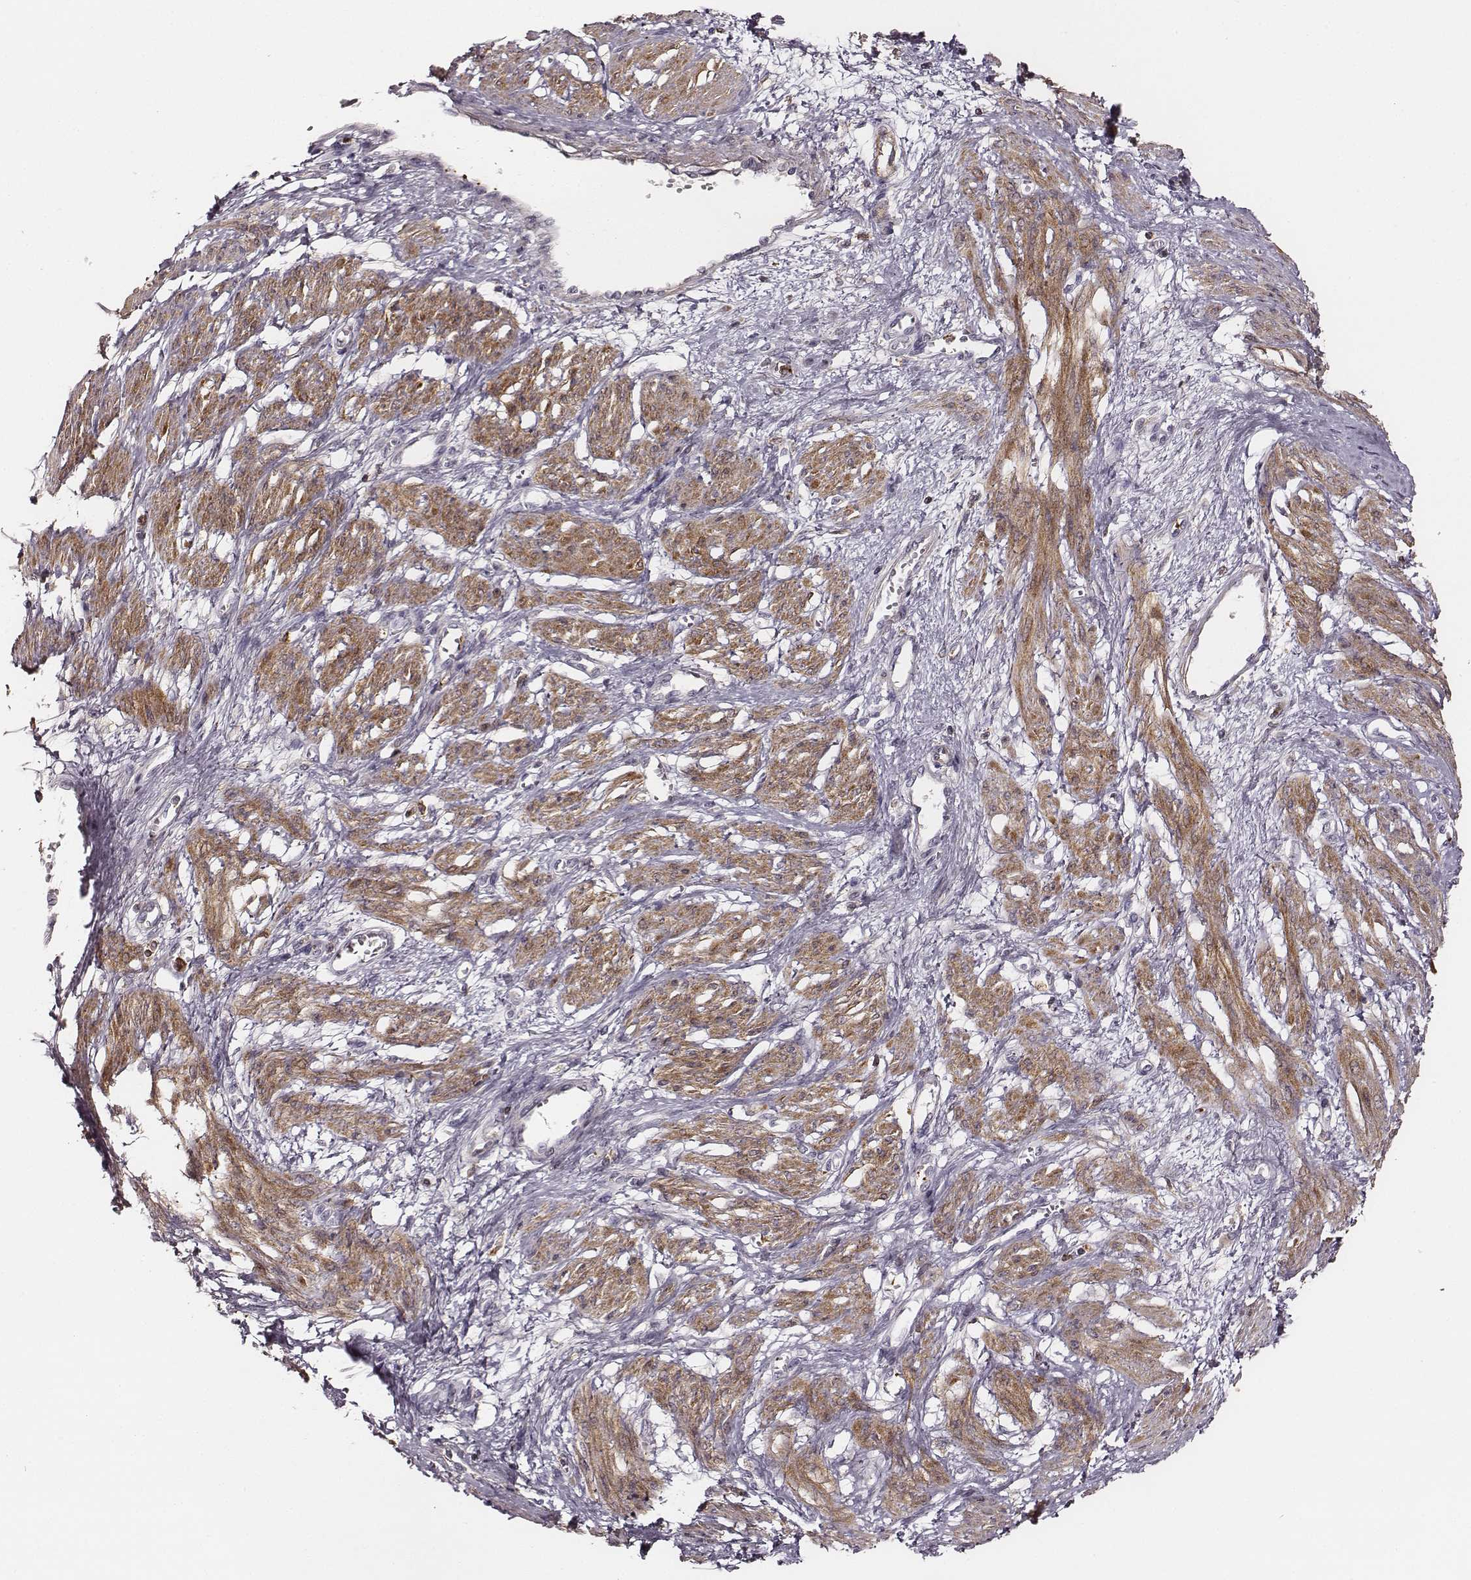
{"staining": {"intensity": "moderate", "quantity": "25%-75%", "location": "cytoplasmic/membranous"}, "tissue": "smooth muscle", "cell_type": "Smooth muscle cells", "image_type": "normal", "snomed": [{"axis": "morphology", "description": "Normal tissue, NOS"}, {"axis": "topography", "description": "Smooth muscle"}, {"axis": "topography", "description": "Uterus"}], "caption": "A photomicrograph of smooth muscle stained for a protein demonstrates moderate cytoplasmic/membranous brown staining in smooth muscle cells. Nuclei are stained in blue.", "gene": "ZYX", "patient": {"sex": "female", "age": 39}}